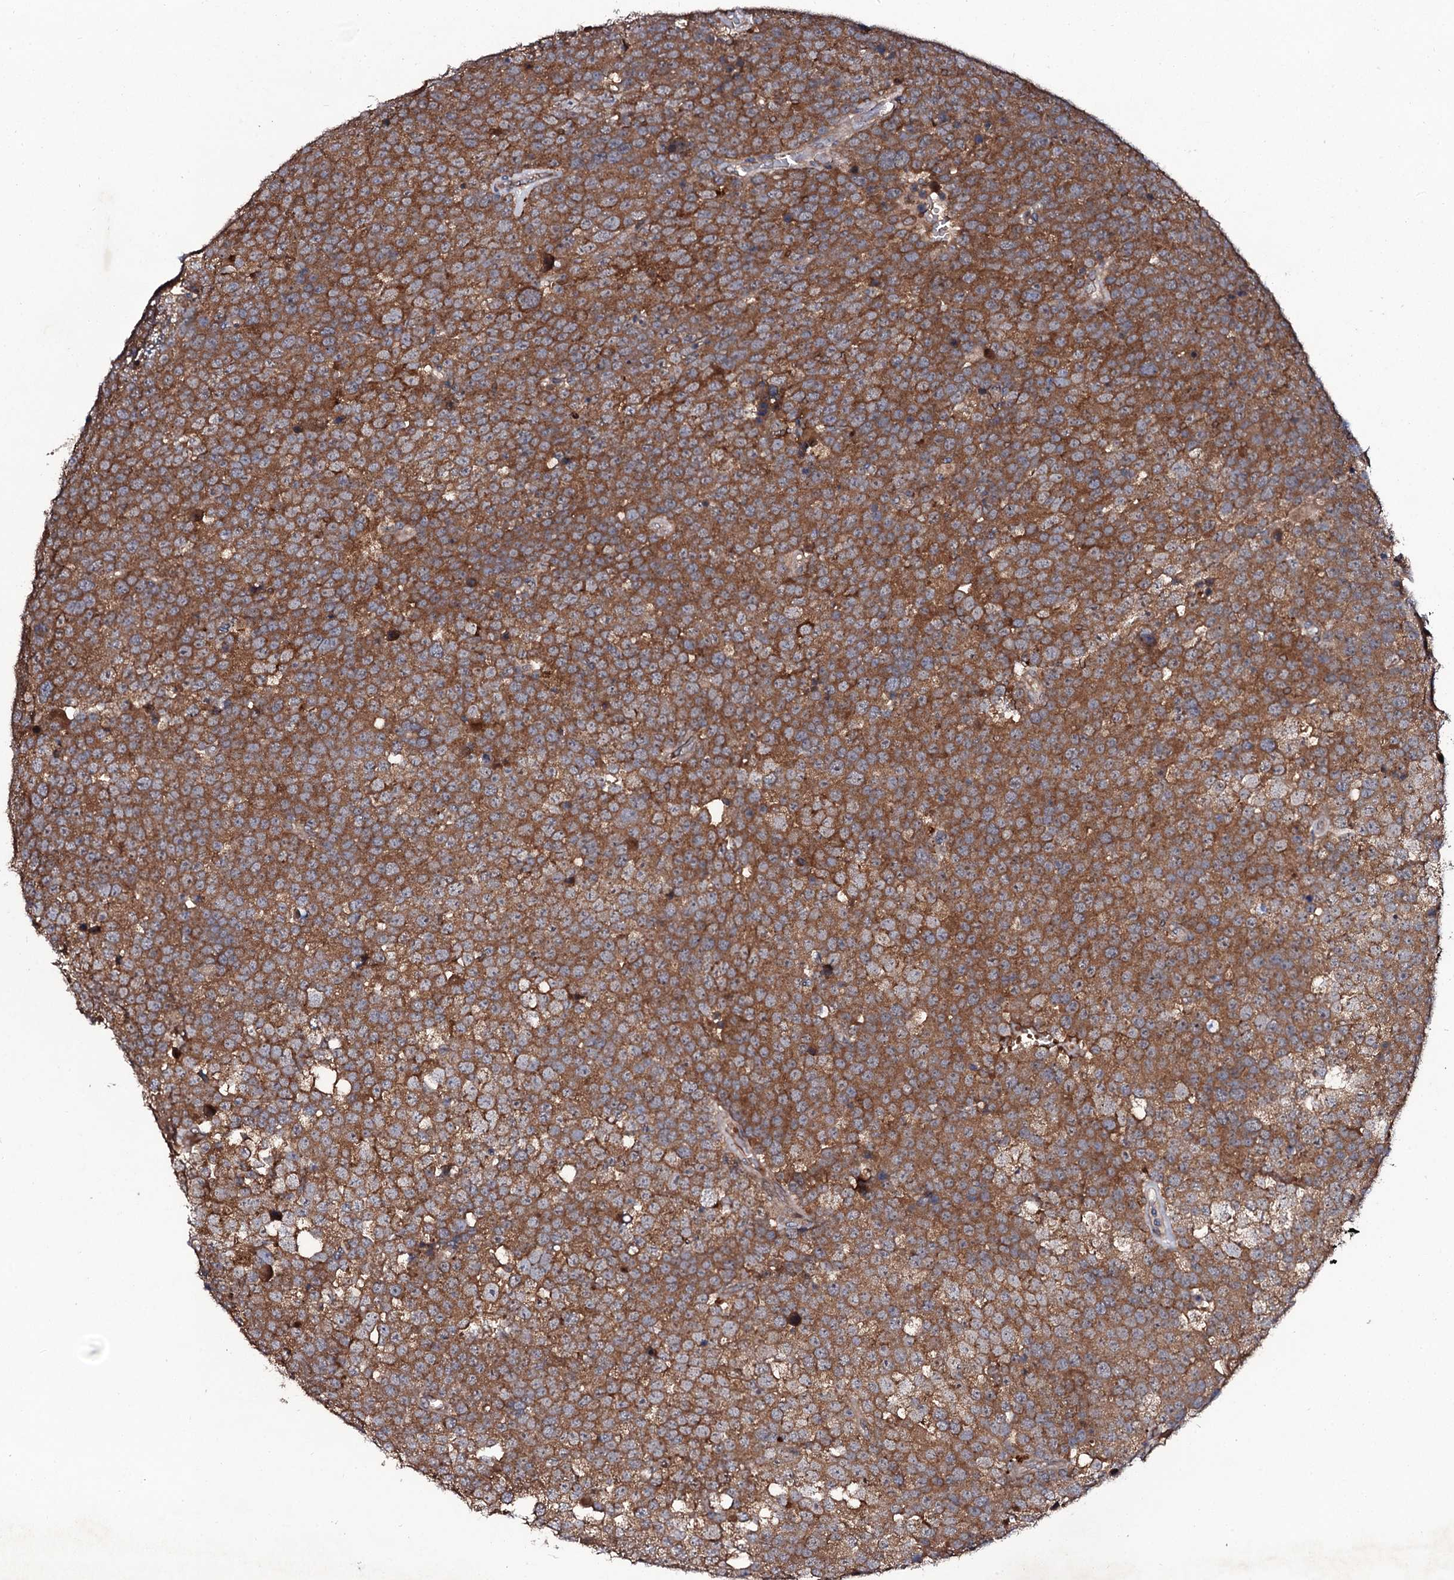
{"staining": {"intensity": "moderate", "quantity": ">75%", "location": "cytoplasmic/membranous"}, "tissue": "testis cancer", "cell_type": "Tumor cells", "image_type": "cancer", "snomed": [{"axis": "morphology", "description": "Seminoma, NOS"}, {"axis": "topography", "description": "Testis"}], "caption": "Protein staining shows moderate cytoplasmic/membranous positivity in about >75% of tumor cells in testis seminoma. The protein of interest is shown in brown color, while the nuclei are stained blue.", "gene": "COG6", "patient": {"sex": "male", "age": 71}}